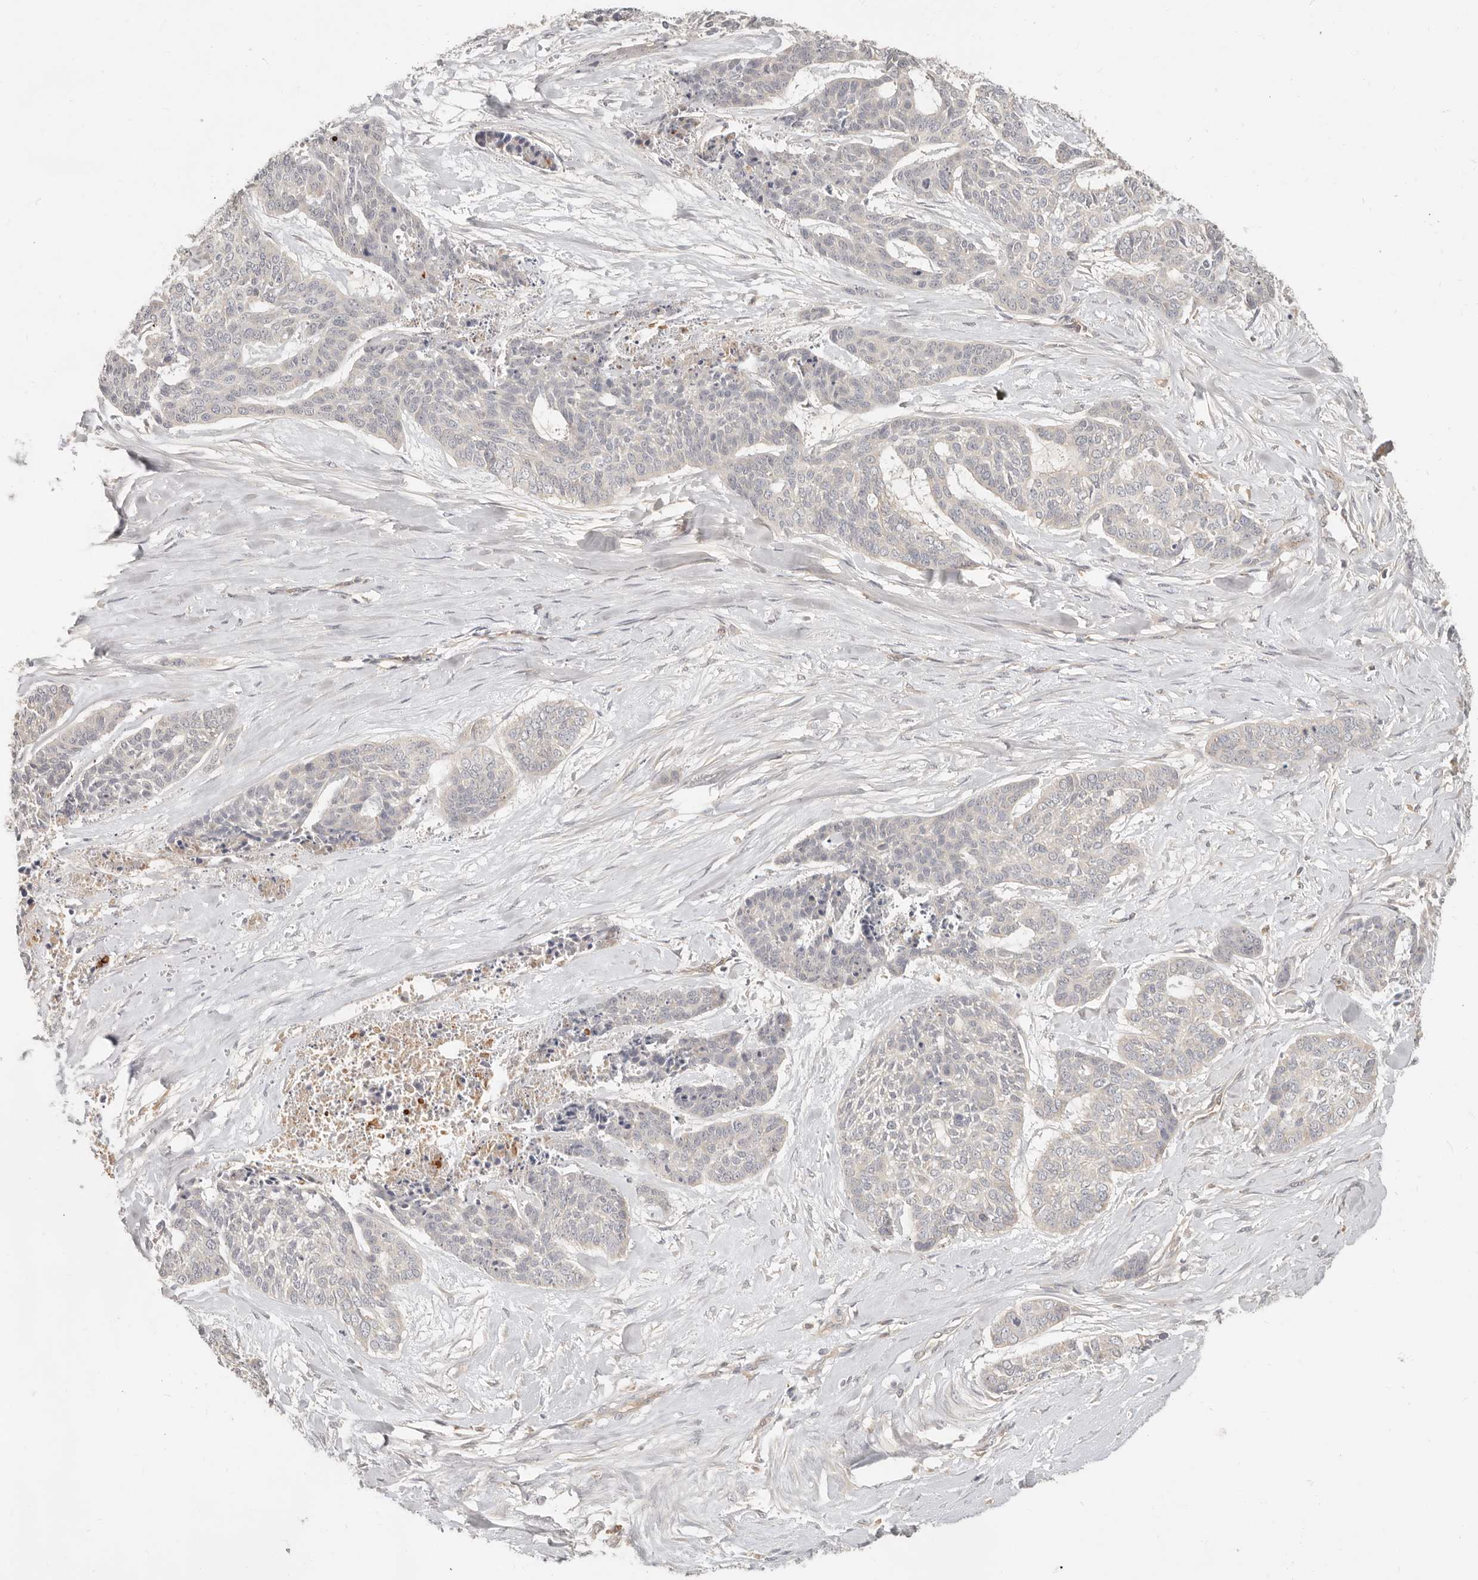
{"staining": {"intensity": "negative", "quantity": "none", "location": "none"}, "tissue": "skin cancer", "cell_type": "Tumor cells", "image_type": "cancer", "snomed": [{"axis": "morphology", "description": "Basal cell carcinoma"}, {"axis": "topography", "description": "Skin"}], "caption": "Tumor cells are negative for brown protein staining in skin cancer.", "gene": "NECAP2", "patient": {"sex": "female", "age": 64}}